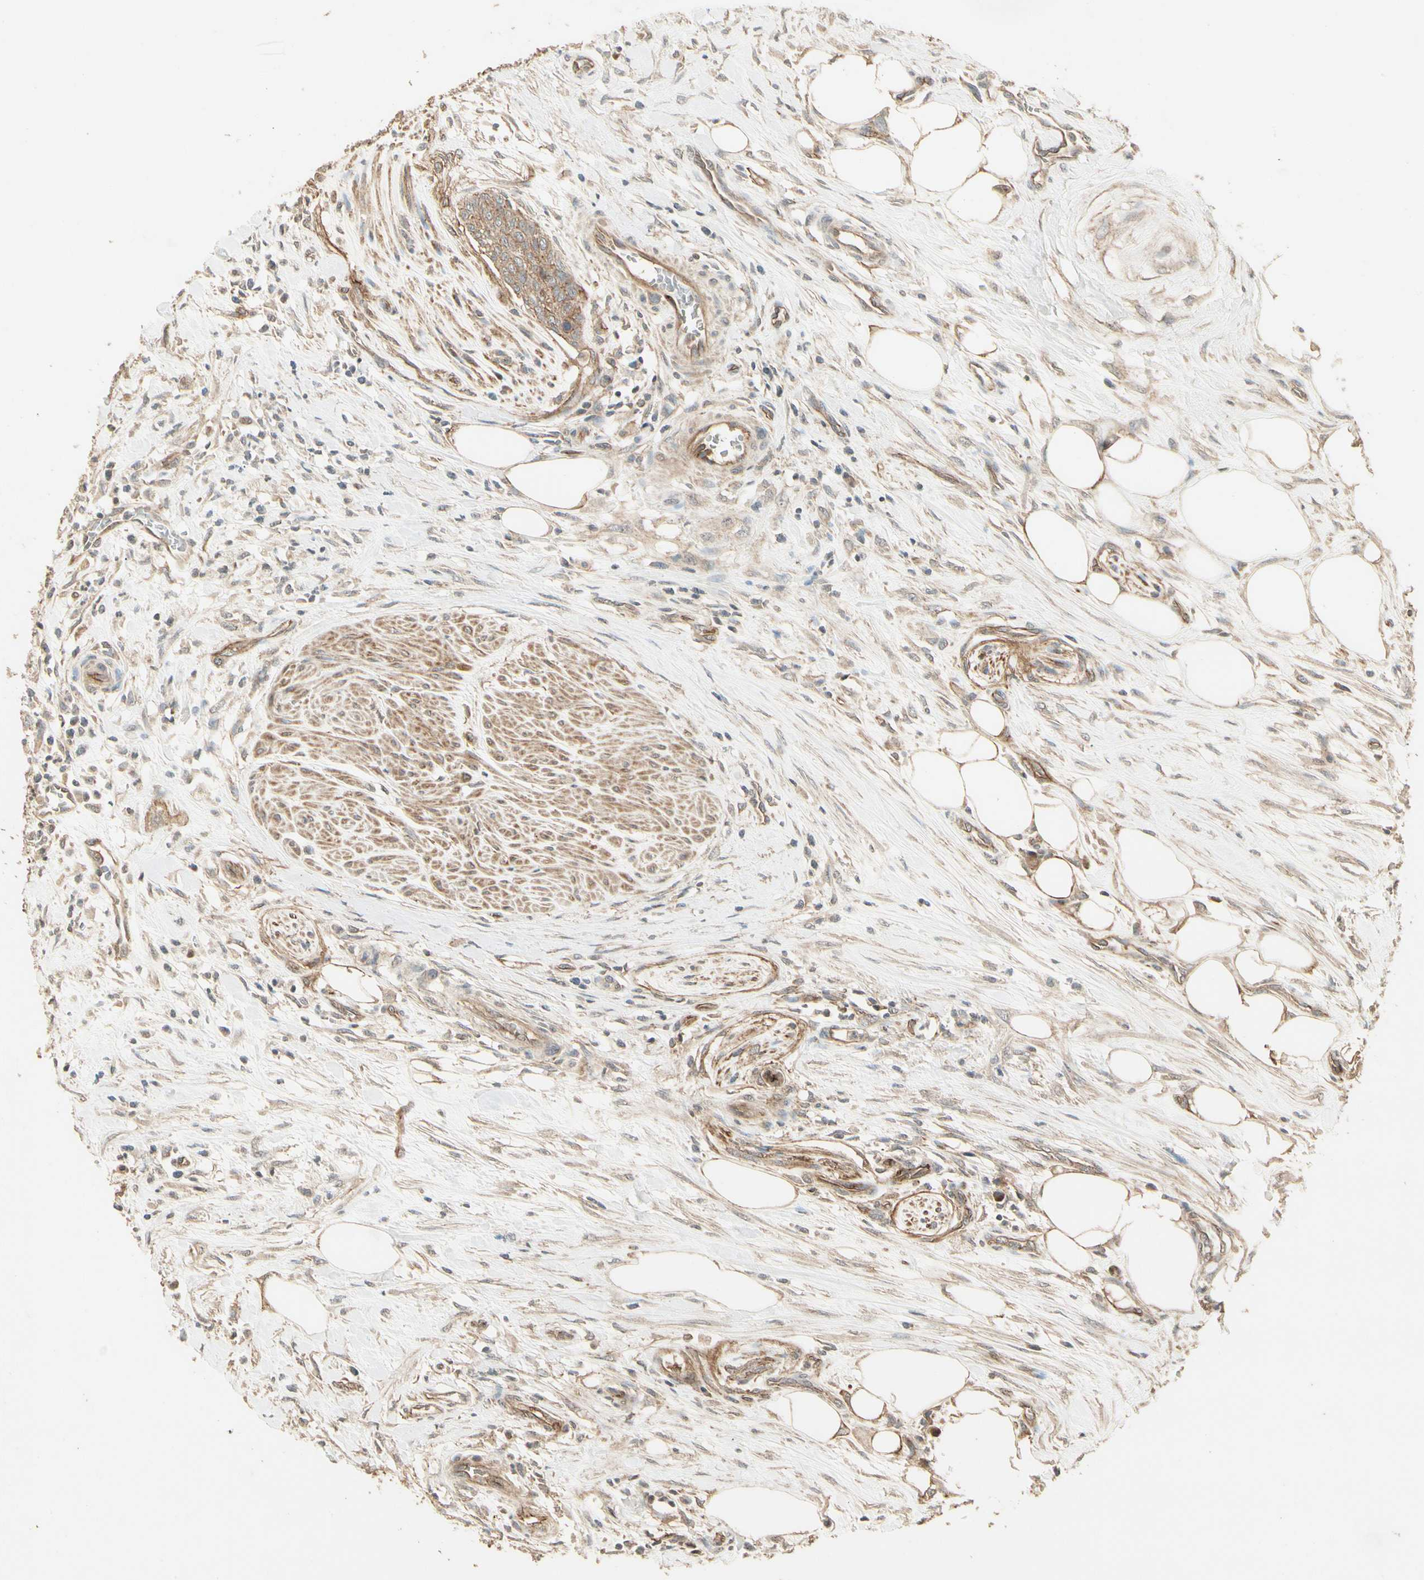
{"staining": {"intensity": "moderate", "quantity": ">75%", "location": "cytoplasmic/membranous"}, "tissue": "urothelial cancer", "cell_type": "Tumor cells", "image_type": "cancer", "snomed": [{"axis": "morphology", "description": "Urothelial carcinoma, High grade"}, {"axis": "topography", "description": "Urinary bladder"}], "caption": "A high-resolution histopathology image shows immunohistochemistry staining of urothelial cancer, which displays moderate cytoplasmic/membranous staining in about >75% of tumor cells. (Stains: DAB in brown, nuclei in blue, Microscopy: brightfield microscopy at high magnification).", "gene": "RNF180", "patient": {"sex": "male", "age": 35}}